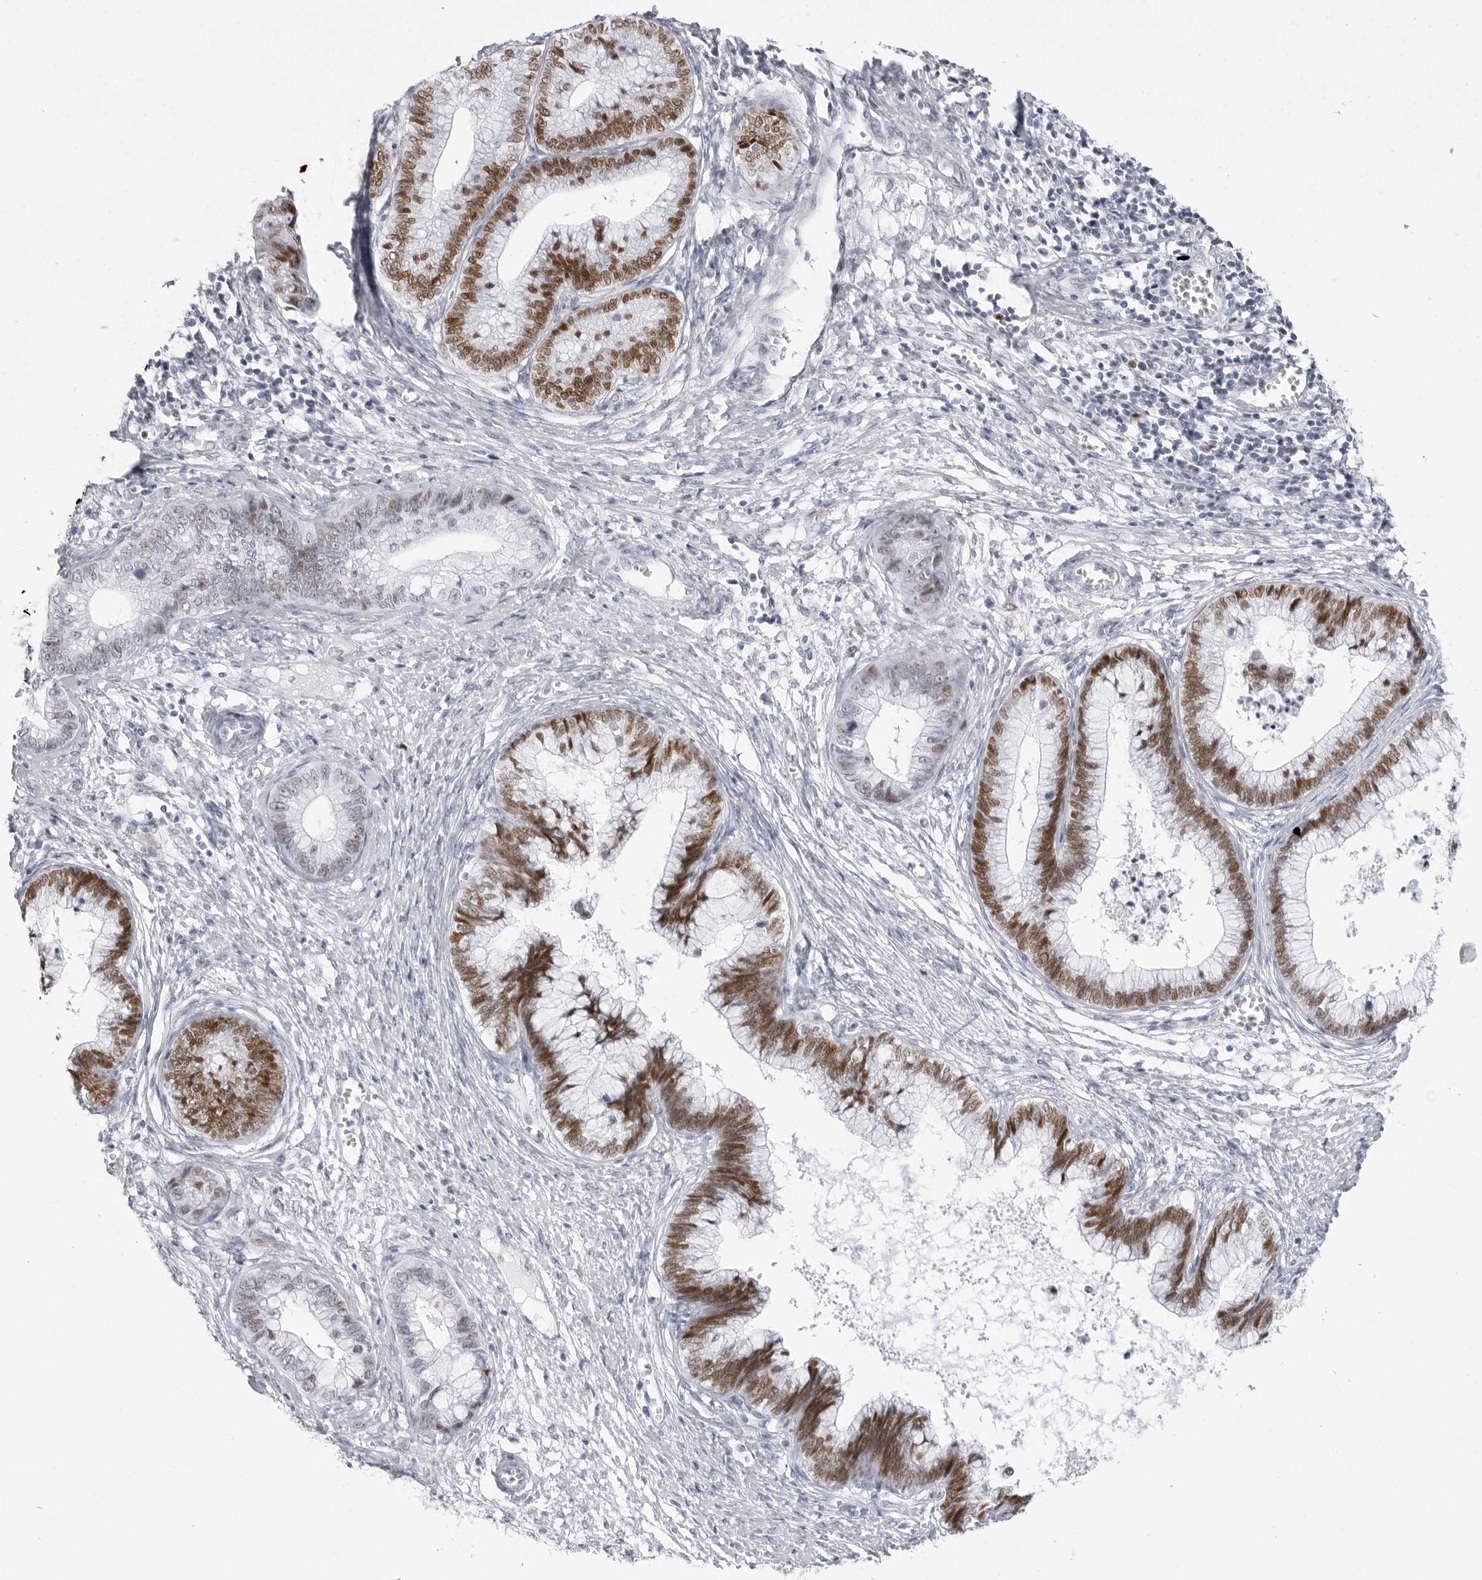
{"staining": {"intensity": "strong", "quantity": "25%-75%", "location": "nuclear"}, "tissue": "cervical cancer", "cell_type": "Tumor cells", "image_type": "cancer", "snomed": [{"axis": "morphology", "description": "Adenocarcinoma, NOS"}, {"axis": "topography", "description": "Cervix"}], "caption": "Tumor cells display high levels of strong nuclear expression in about 25%-75% of cells in cervical adenocarcinoma. (Brightfield microscopy of DAB IHC at high magnification).", "gene": "NASP", "patient": {"sex": "female", "age": 44}}